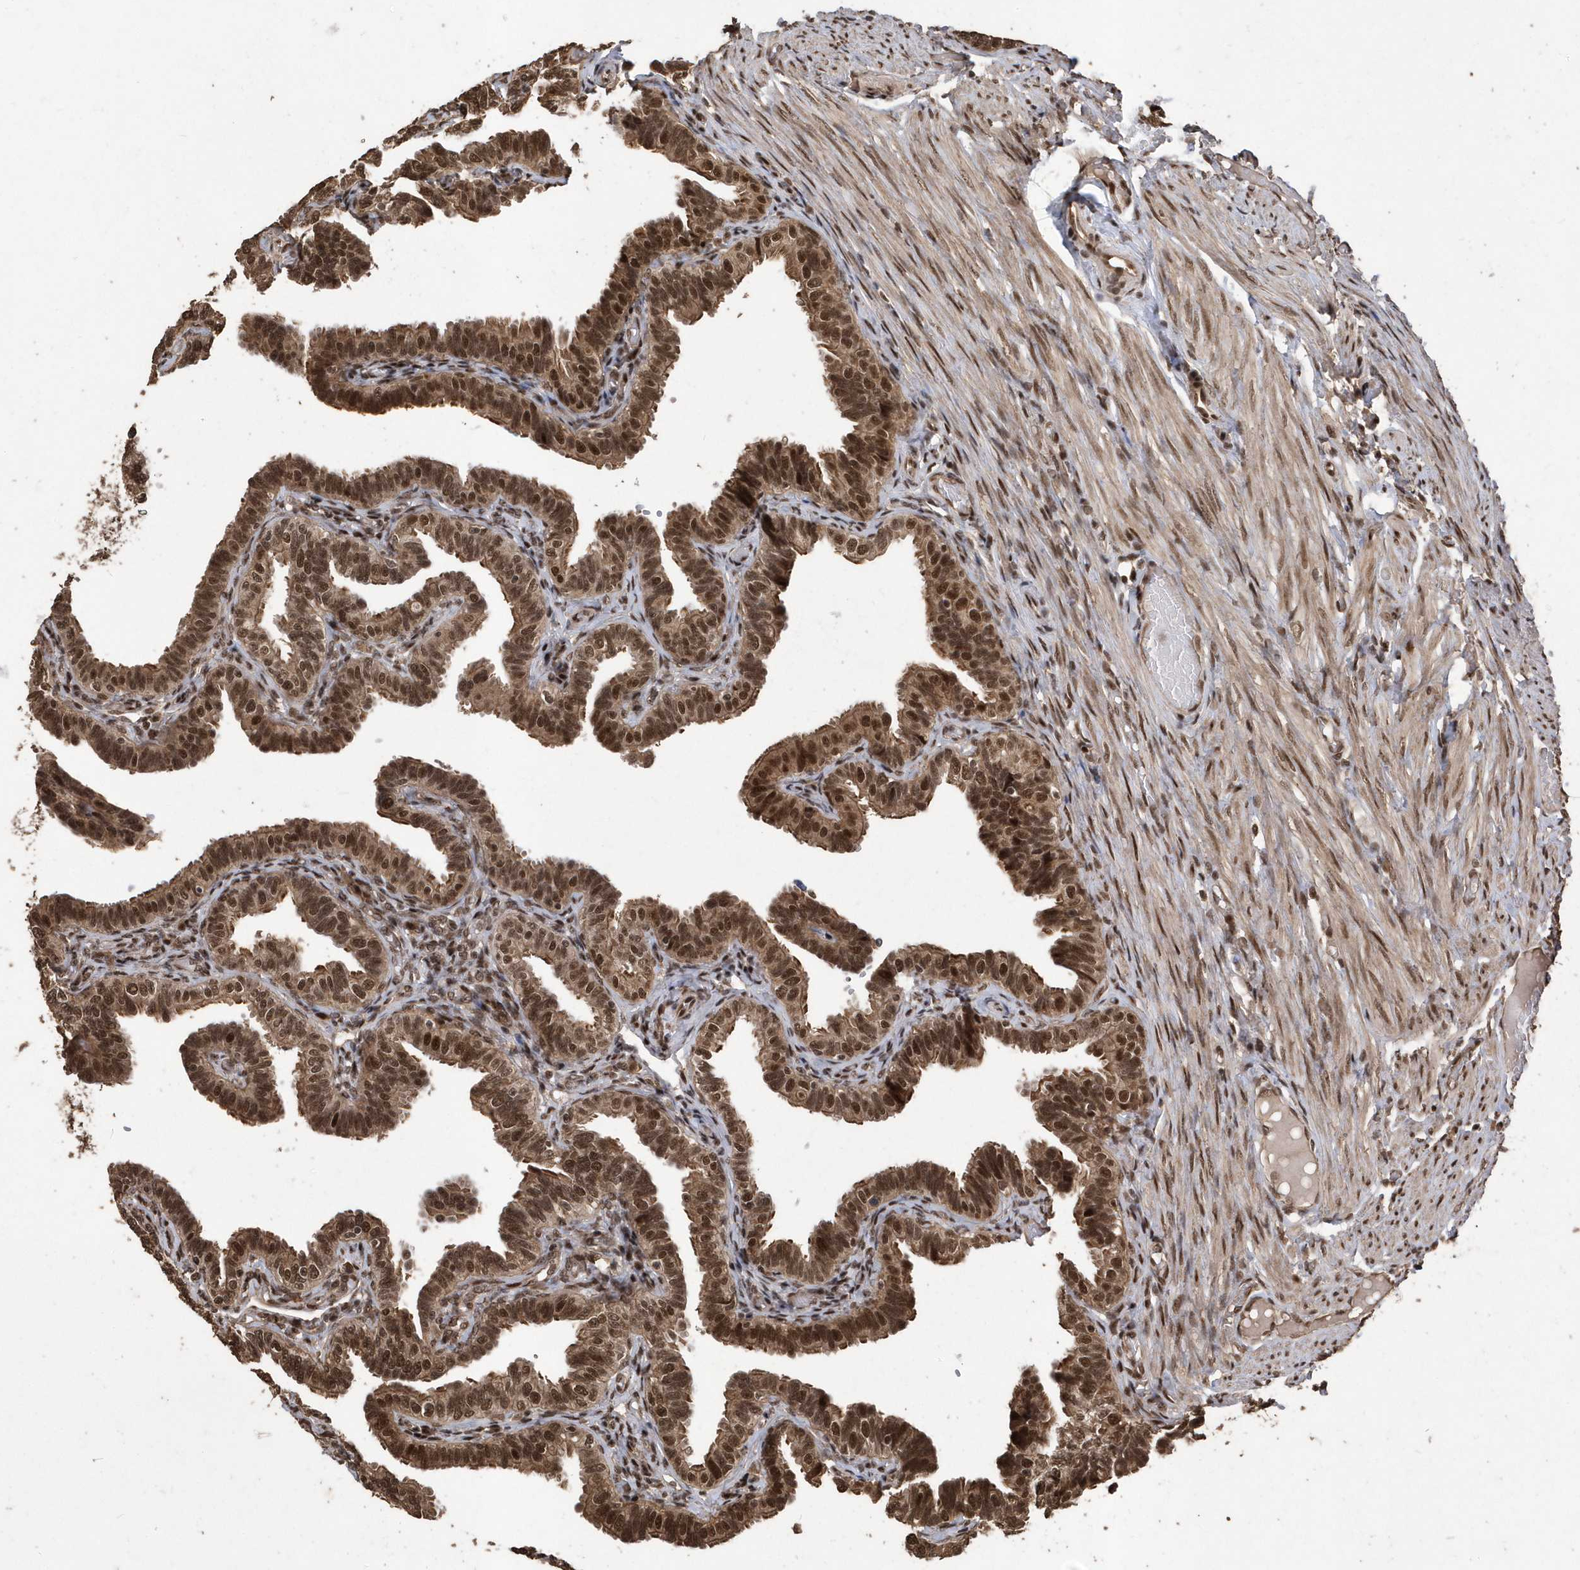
{"staining": {"intensity": "strong", "quantity": ">75%", "location": "cytoplasmic/membranous,nuclear"}, "tissue": "fallopian tube", "cell_type": "Glandular cells", "image_type": "normal", "snomed": [{"axis": "morphology", "description": "Normal tissue, NOS"}, {"axis": "topography", "description": "Fallopian tube"}], "caption": "Immunohistochemistry (DAB) staining of unremarkable human fallopian tube shows strong cytoplasmic/membranous,nuclear protein staining in approximately >75% of glandular cells. (IHC, brightfield microscopy, high magnification).", "gene": "INTS12", "patient": {"sex": "female", "age": 39}}